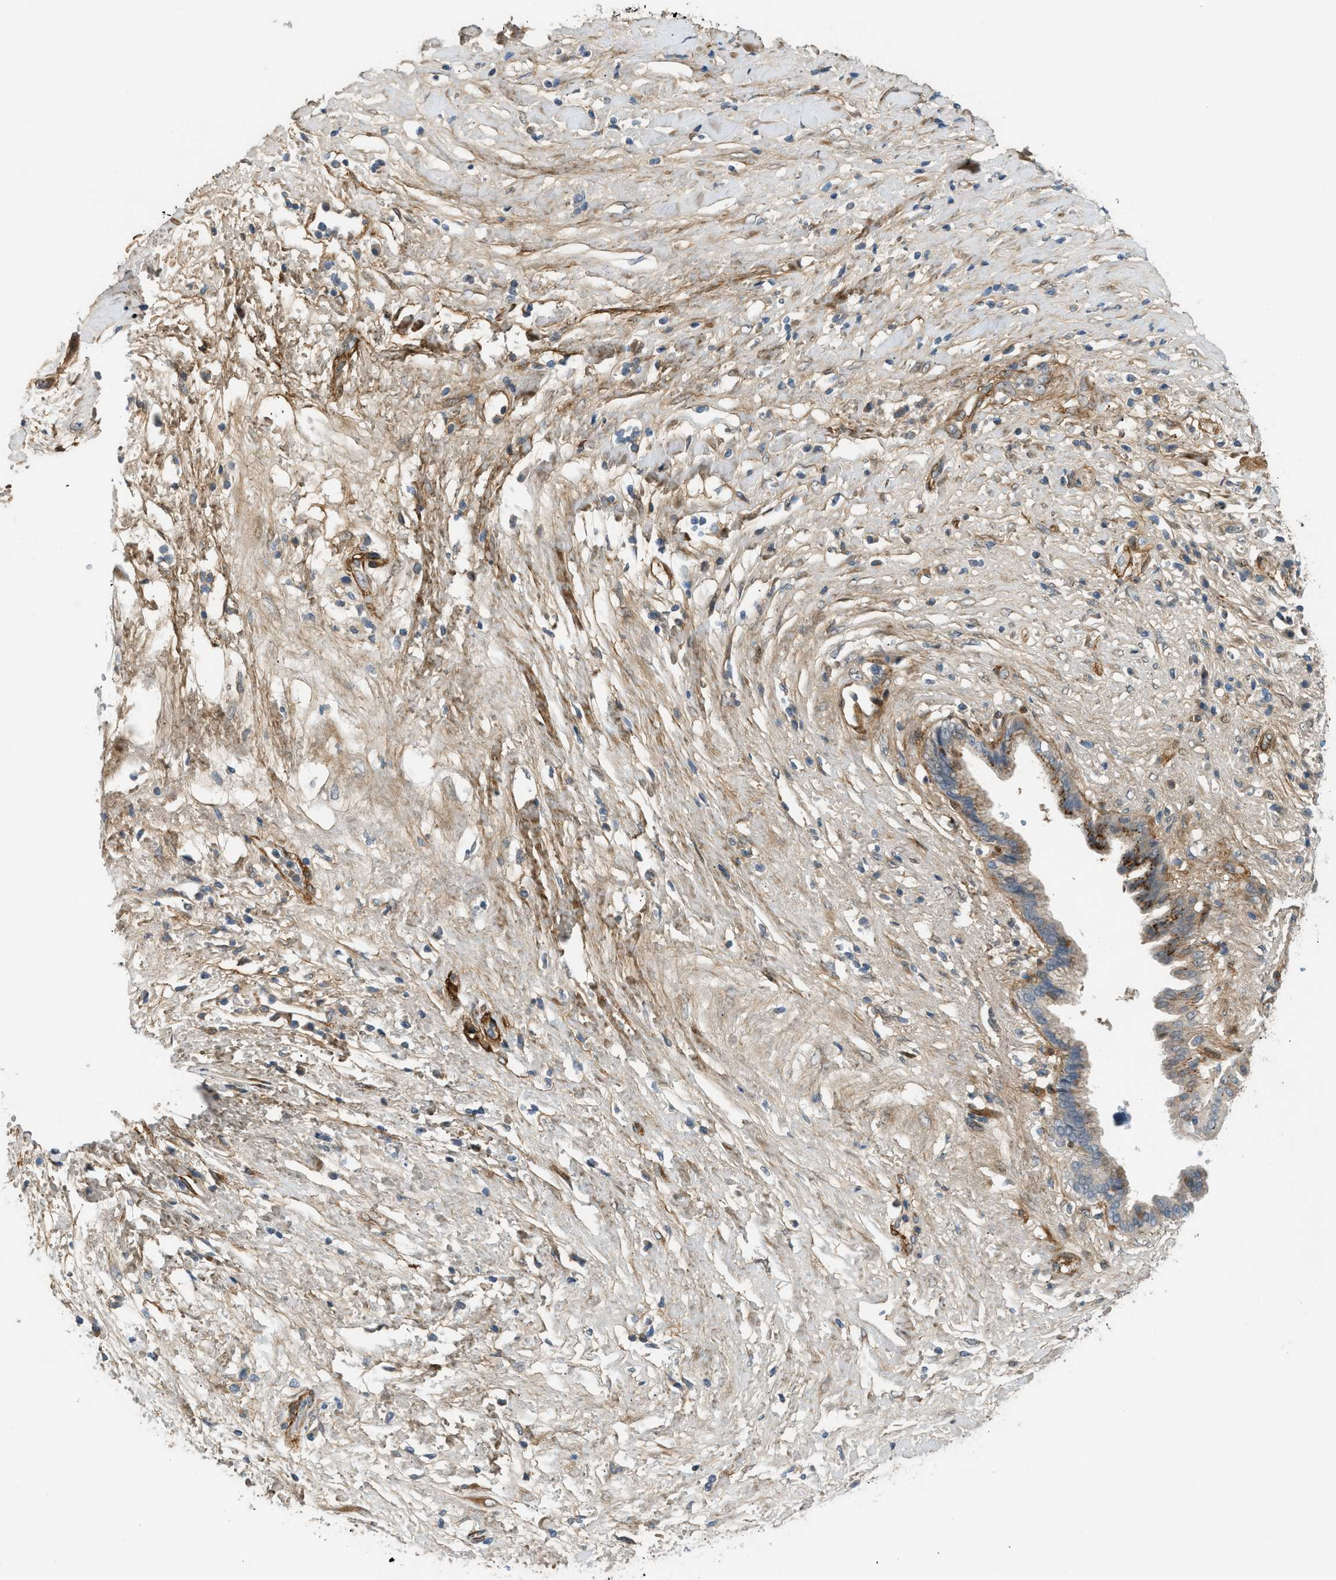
{"staining": {"intensity": "moderate", "quantity": ">75%", "location": "cytoplasmic/membranous"}, "tissue": "pancreatic cancer", "cell_type": "Tumor cells", "image_type": "cancer", "snomed": [{"axis": "morphology", "description": "Adenocarcinoma, NOS"}, {"axis": "topography", "description": "Pancreas"}], "caption": "Pancreatic cancer (adenocarcinoma) stained with immunohistochemistry (IHC) demonstrates moderate cytoplasmic/membranous expression in approximately >75% of tumor cells.", "gene": "EDNRA", "patient": {"sex": "female", "age": 56}}